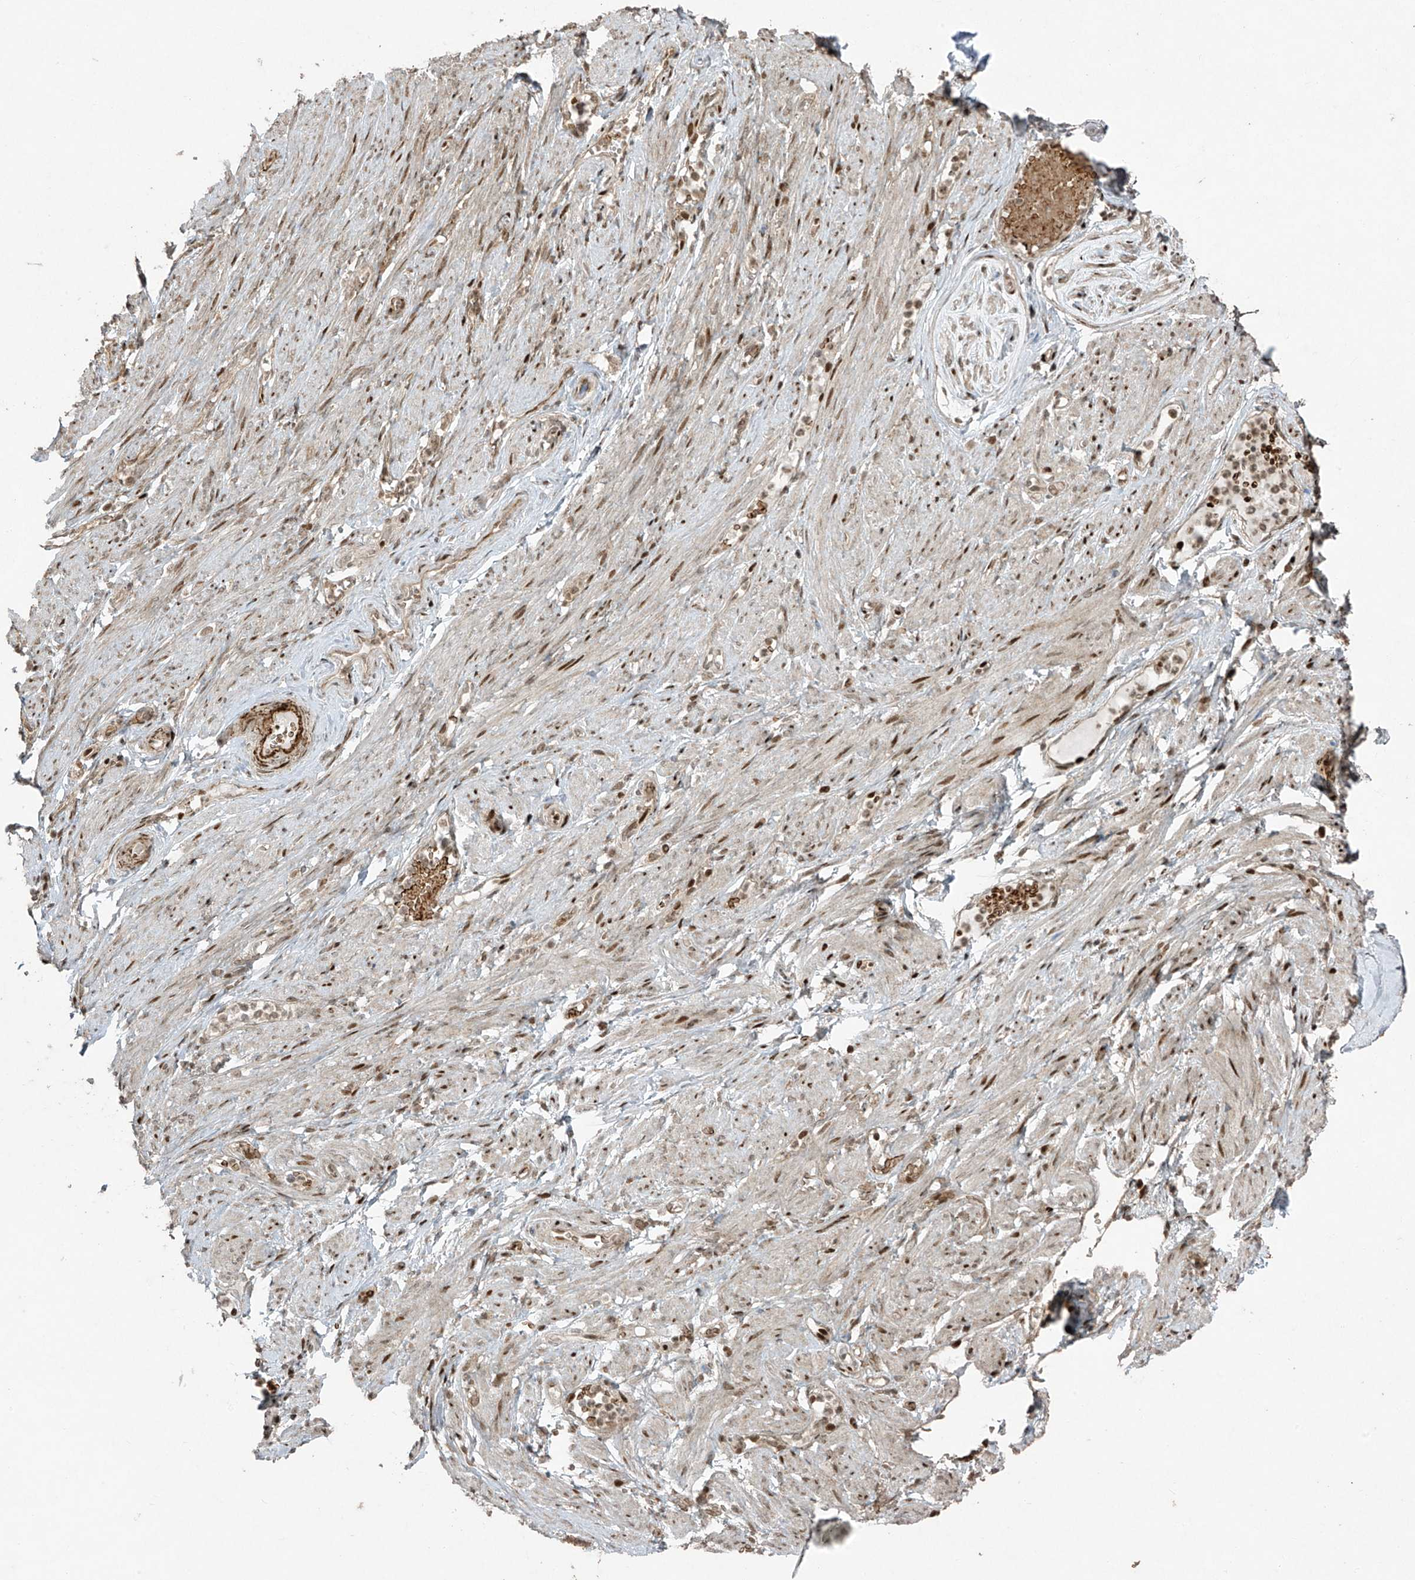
{"staining": {"intensity": "moderate", "quantity": ">75%", "location": "cytoplasmic/membranous,nuclear"}, "tissue": "adipose tissue", "cell_type": "Adipocytes", "image_type": "normal", "snomed": [{"axis": "morphology", "description": "Normal tissue, NOS"}, {"axis": "topography", "description": "Smooth muscle"}, {"axis": "topography", "description": "Peripheral nerve tissue"}], "caption": "This image demonstrates immunohistochemistry (IHC) staining of benign adipose tissue, with medium moderate cytoplasmic/membranous,nuclear positivity in about >75% of adipocytes.", "gene": "TTC22", "patient": {"sex": "female", "age": 39}}